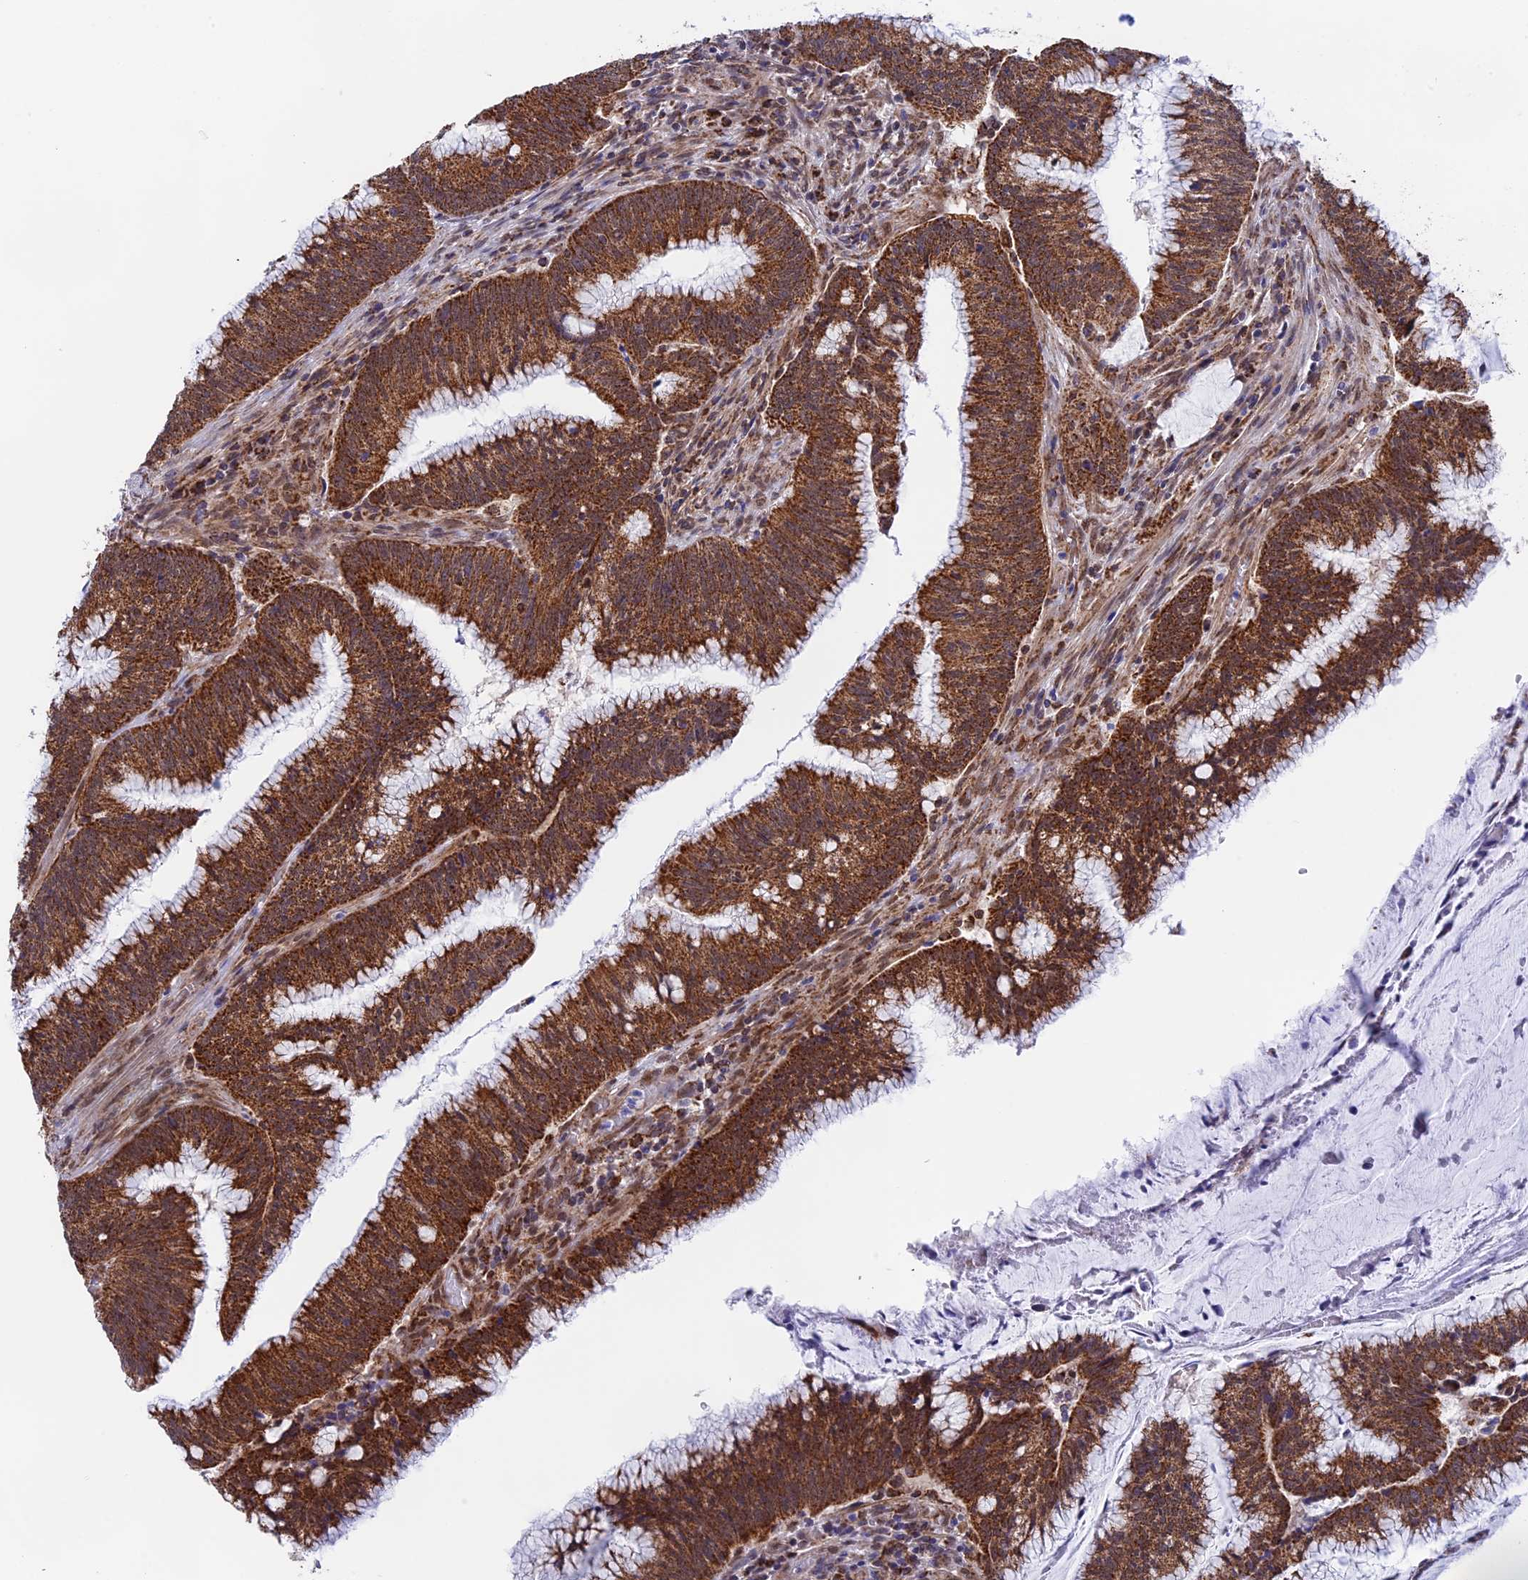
{"staining": {"intensity": "strong", "quantity": ">75%", "location": "cytoplasmic/membranous"}, "tissue": "colorectal cancer", "cell_type": "Tumor cells", "image_type": "cancer", "snomed": [{"axis": "morphology", "description": "Adenocarcinoma, NOS"}, {"axis": "topography", "description": "Rectum"}], "caption": "Colorectal cancer tissue reveals strong cytoplasmic/membranous staining in approximately >75% of tumor cells, visualized by immunohistochemistry.", "gene": "CDC16", "patient": {"sex": "female", "age": 77}}